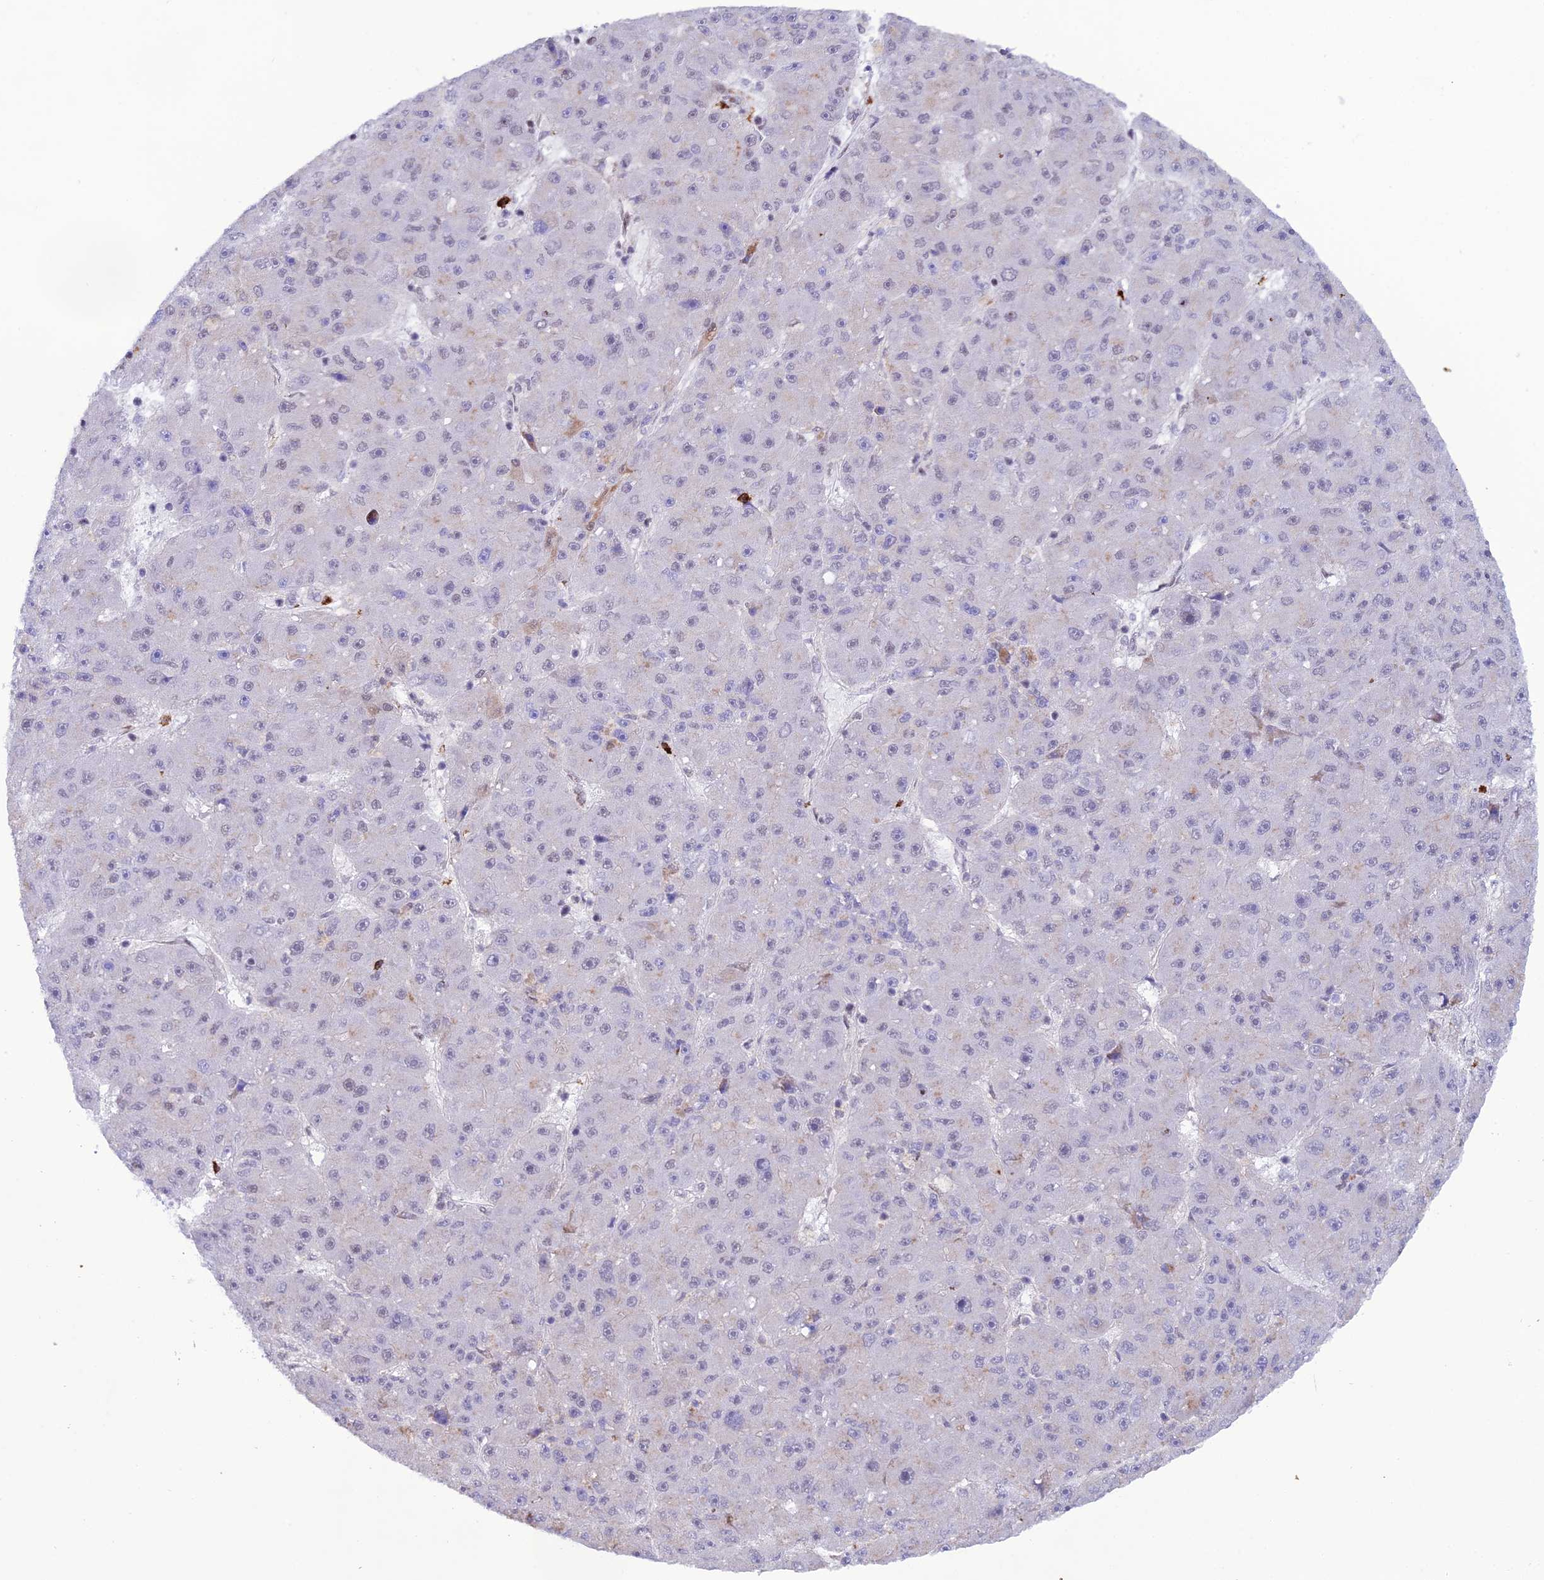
{"staining": {"intensity": "weak", "quantity": "<25%", "location": "cytoplasmic/membranous"}, "tissue": "liver cancer", "cell_type": "Tumor cells", "image_type": "cancer", "snomed": [{"axis": "morphology", "description": "Carcinoma, Hepatocellular, NOS"}, {"axis": "topography", "description": "Liver"}], "caption": "Immunohistochemistry image of hepatocellular carcinoma (liver) stained for a protein (brown), which exhibits no positivity in tumor cells.", "gene": "COL6A6", "patient": {"sex": "male", "age": 67}}